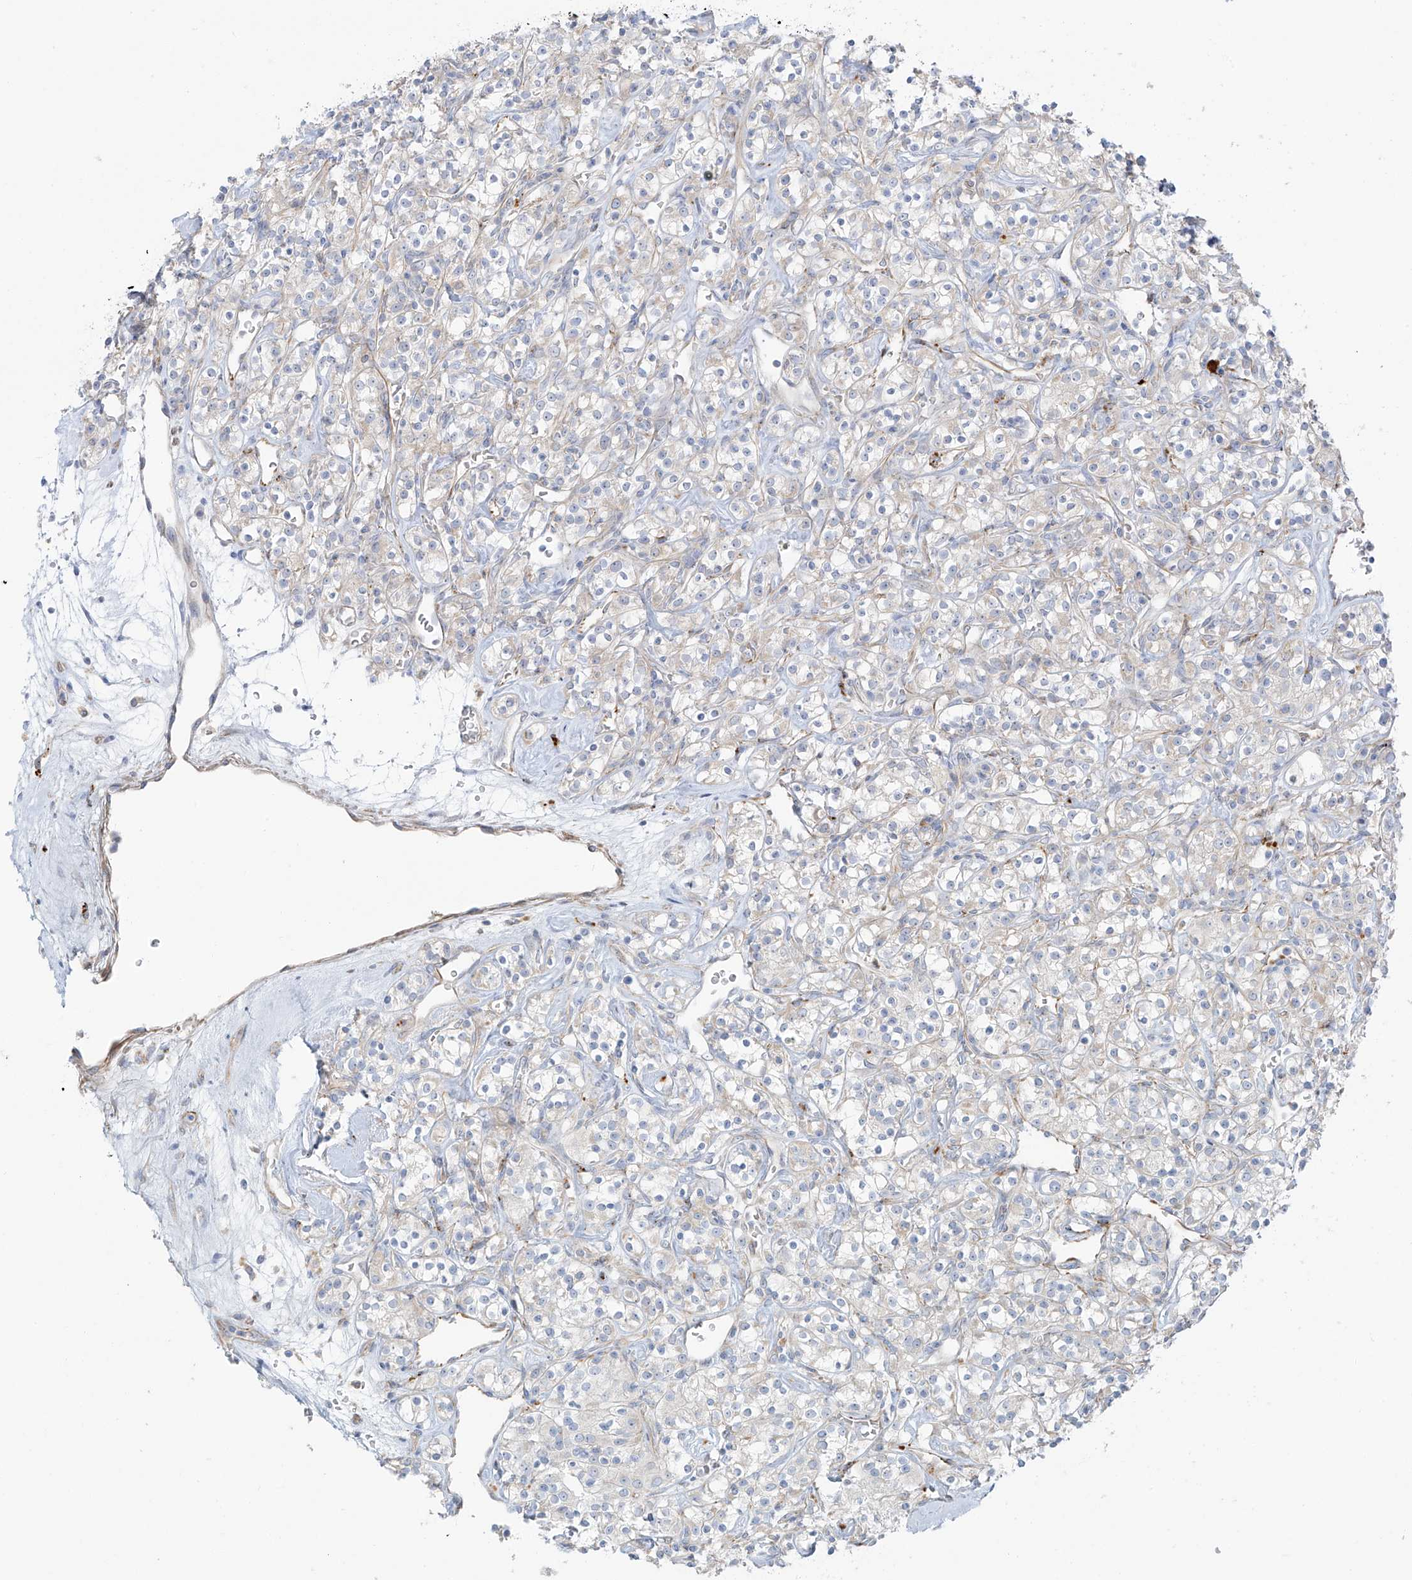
{"staining": {"intensity": "negative", "quantity": "none", "location": "none"}, "tissue": "renal cancer", "cell_type": "Tumor cells", "image_type": "cancer", "snomed": [{"axis": "morphology", "description": "Adenocarcinoma, NOS"}, {"axis": "topography", "description": "Kidney"}], "caption": "The histopathology image displays no staining of tumor cells in renal cancer. (Brightfield microscopy of DAB (3,3'-diaminobenzidine) IHC at high magnification).", "gene": "TAL2", "patient": {"sex": "male", "age": 77}}